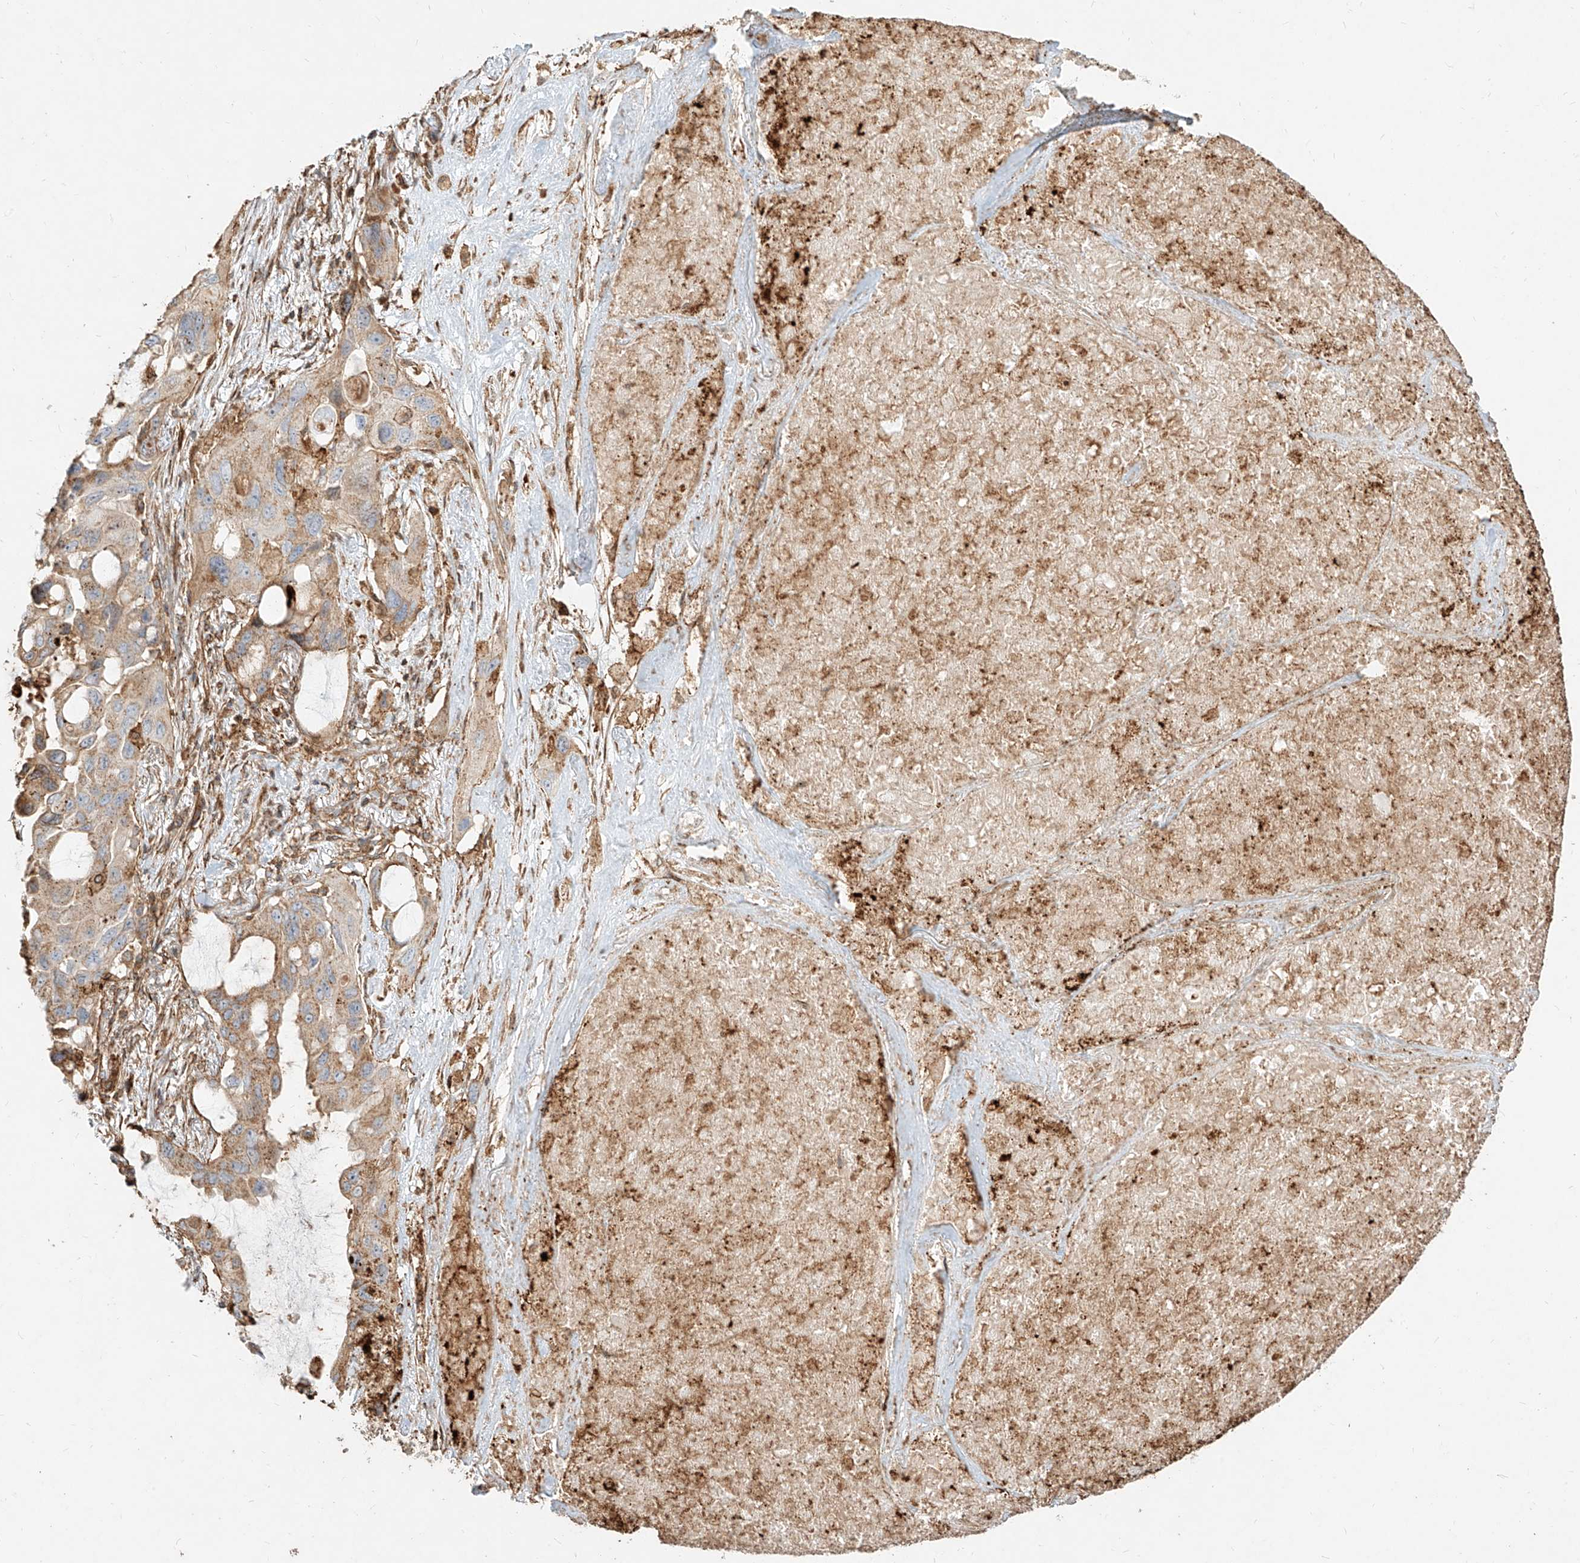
{"staining": {"intensity": "weak", "quantity": ">75%", "location": "cytoplasmic/membranous"}, "tissue": "lung cancer", "cell_type": "Tumor cells", "image_type": "cancer", "snomed": [{"axis": "morphology", "description": "Squamous cell carcinoma, NOS"}, {"axis": "topography", "description": "Lung"}], "caption": "Immunohistochemistry histopathology image of lung cancer (squamous cell carcinoma) stained for a protein (brown), which shows low levels of weak cytoplasmic/membranous staining in about >75% of tumor cells.", "gene": "MTX2", "patient": {"sex": "female", "age": 73}}